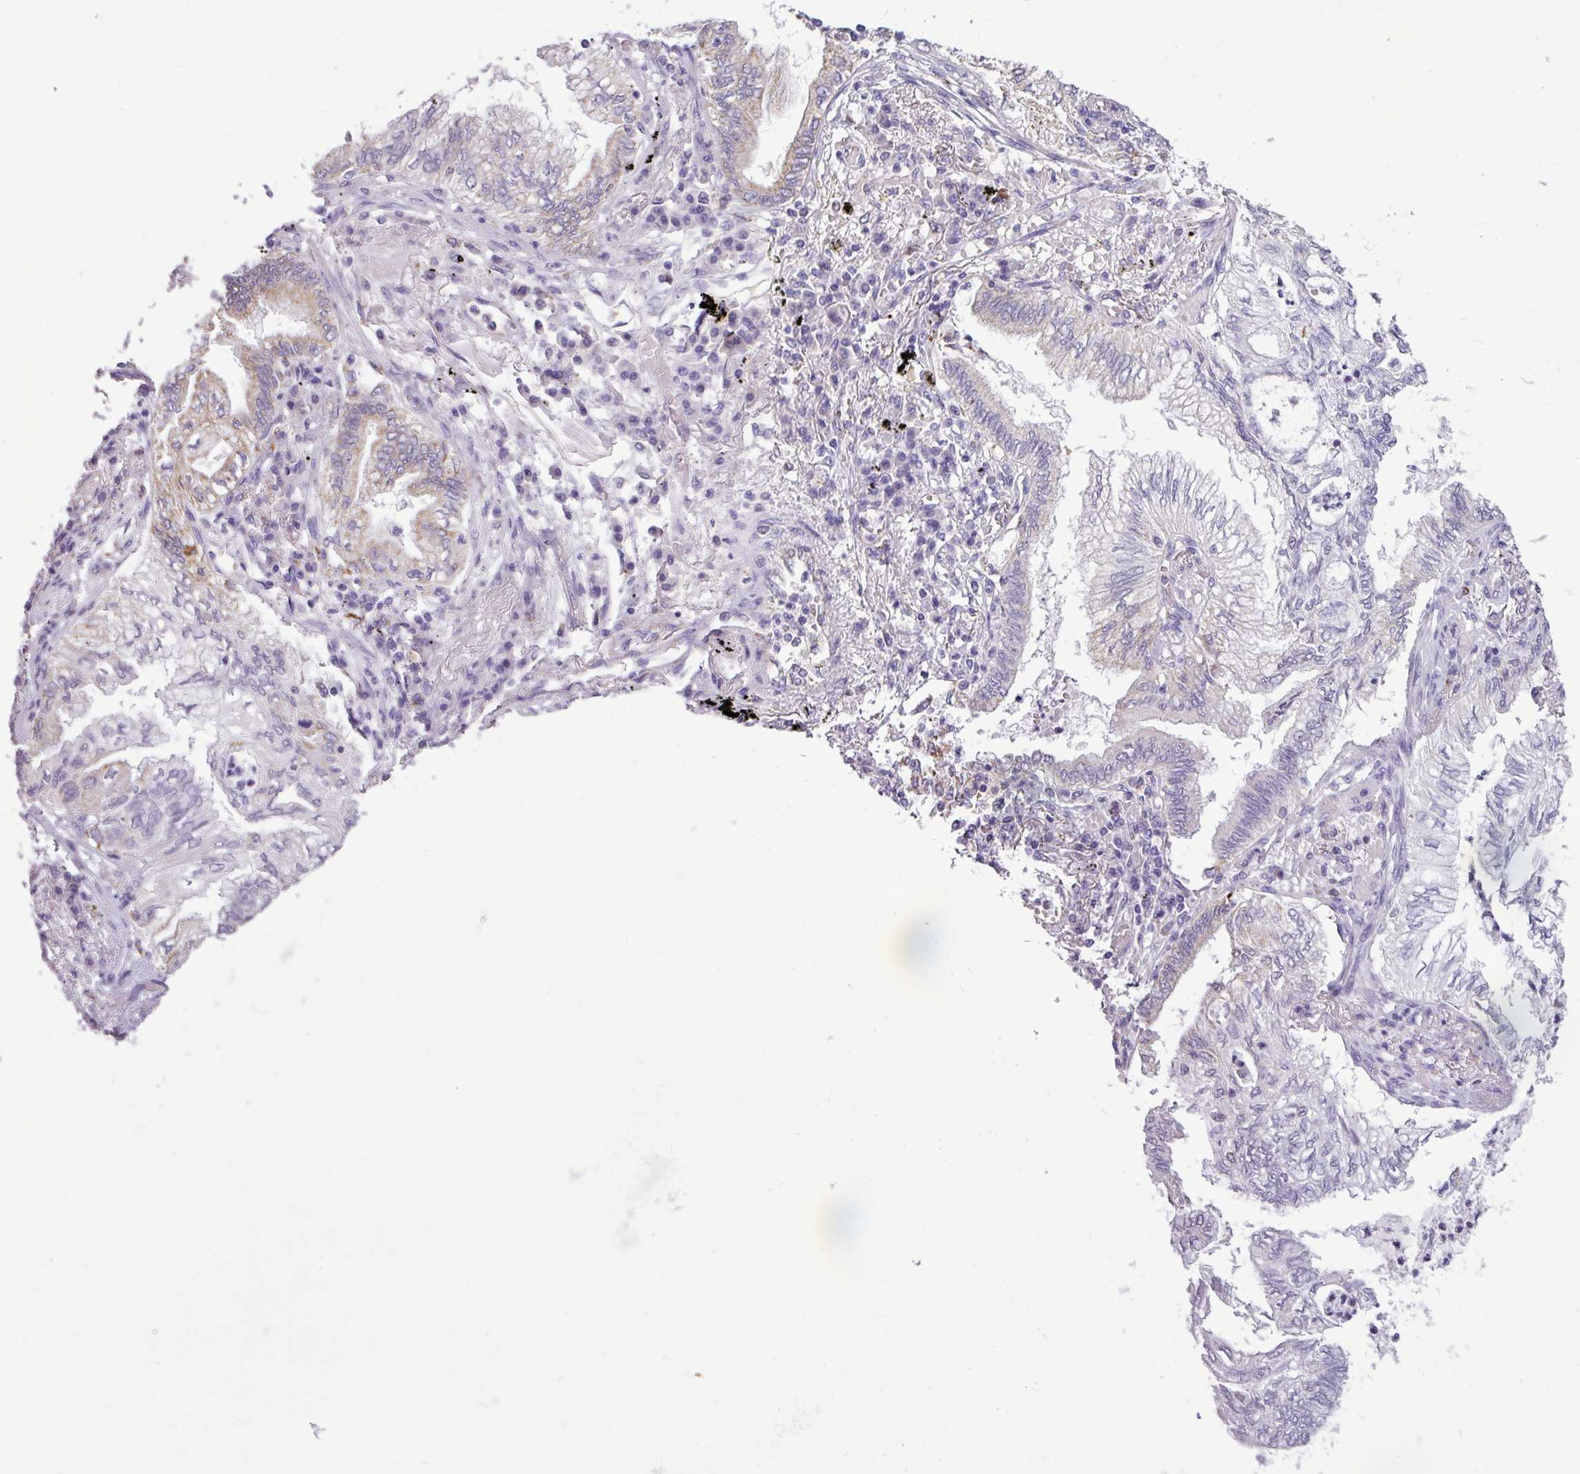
{"staining": {"intensity": "moderate", "quantity": "25%-75%", "location": "cytoplasmic/membranous"}, "tissue": "lung cancer", "cell_type": "Tumor cells", "image_type": "cancer", "snomed": [{"axis": "morphology", "description": "Adenocarcinoma, NOS"}, {"axis": "topography", "description": "Lung"}], "caption": "This is an image of immunohistochemistry staining of lung adenocarcinoma, which shows moderate expression in the cytoplasmic/membranous of tumor cells.", "gene": "ZNF667", "patient": {"sex": "female", "age": 70}}